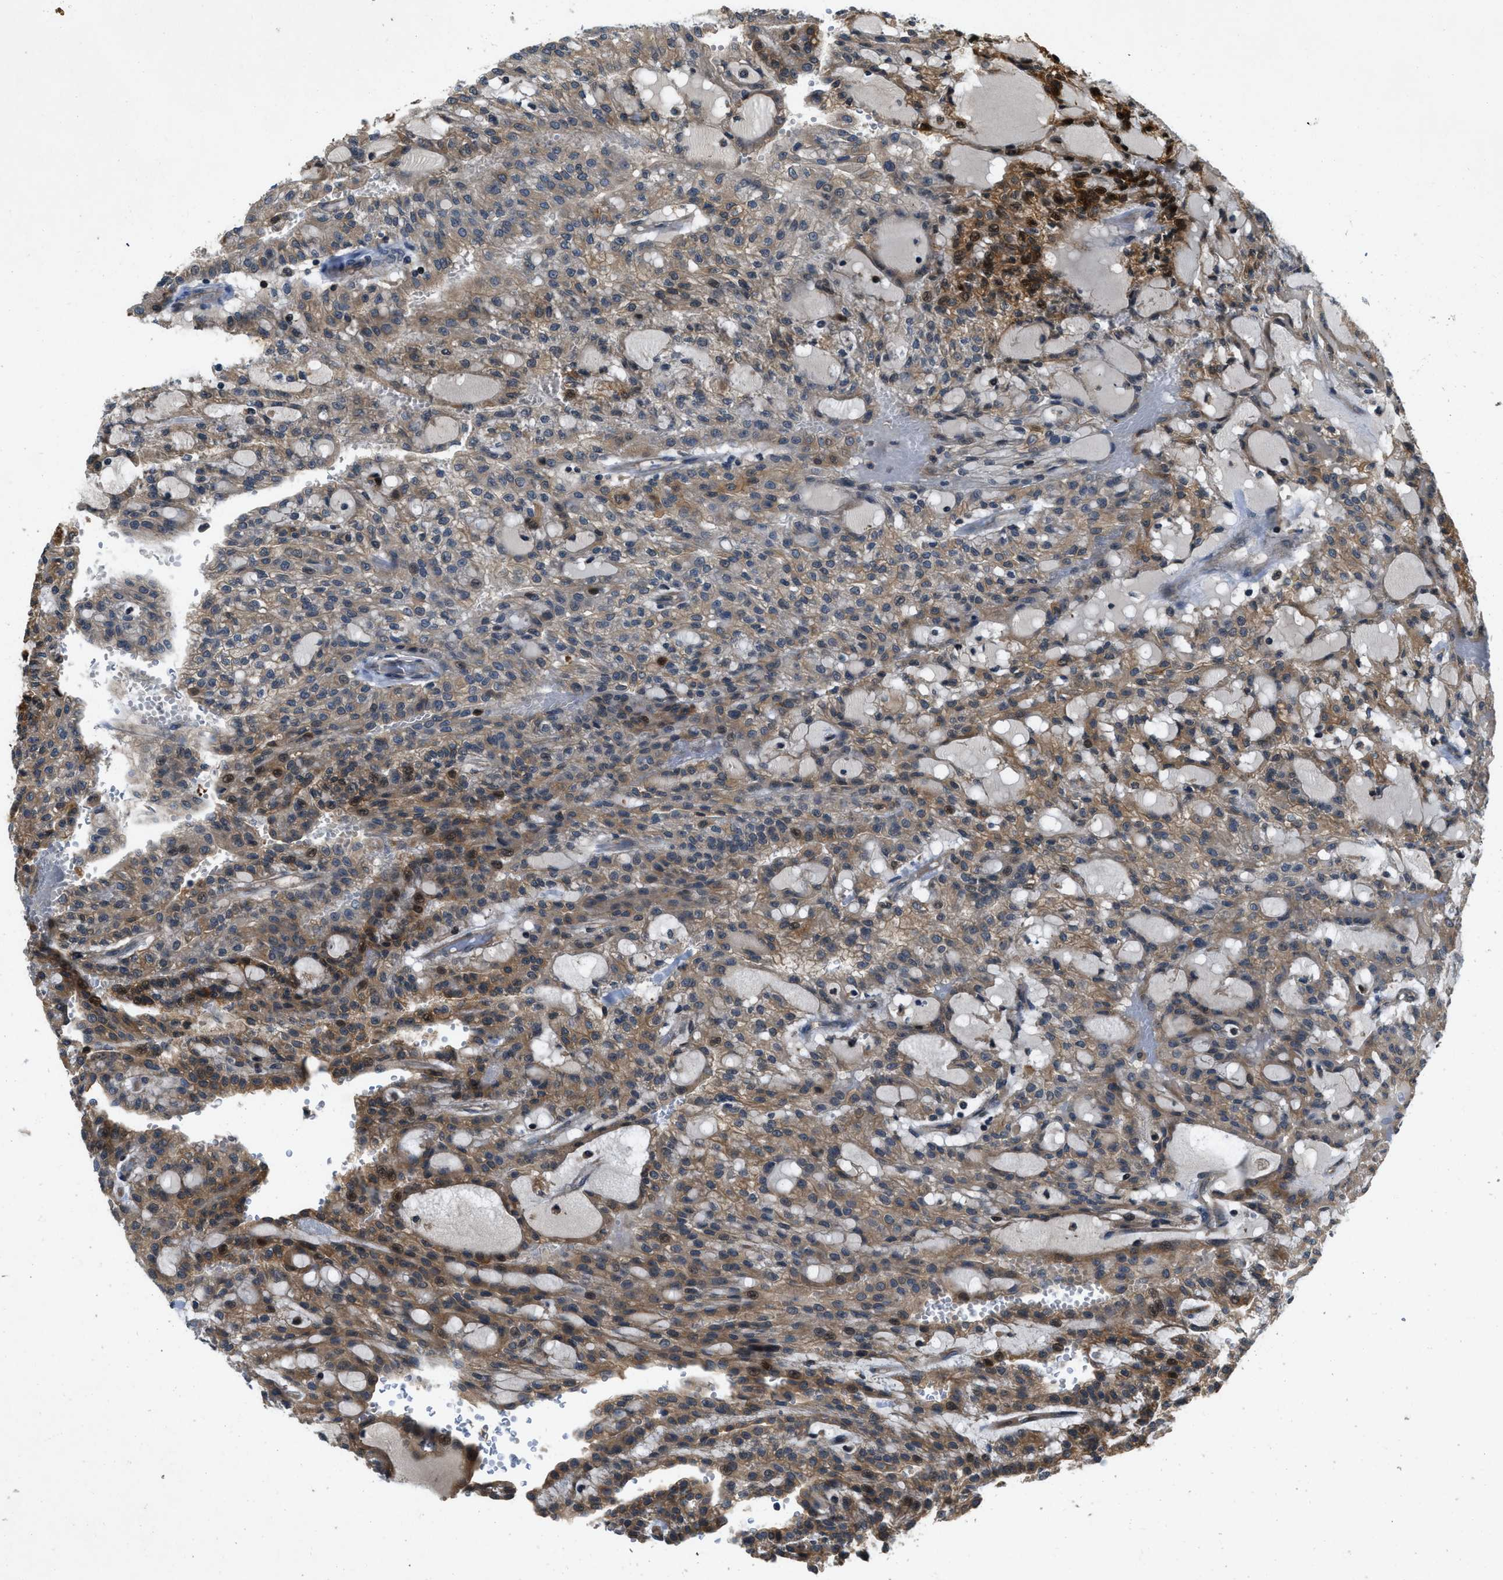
{"staining": {"intensity": "moderate", "quantity": ">75%", "location": "cytoplasmic/membranous"}, "tissue": "renal cancer", "cell_type": "Tumor cells", "image_type": "cancer", "snomed": [{"axis": "morphology", "description": "Adenocarcinoma, NOS"}, {"axis": "topography", "description": "Kidney"}], "caption": "This is an image of immunohistochemistry staining of renal cancer (adenocarcinoma), which shows moderate staining in the cytoplasmic/membranous of tumor cells.", "gene": "GPR31", "patient": {"sex": "male", "age": 63}}